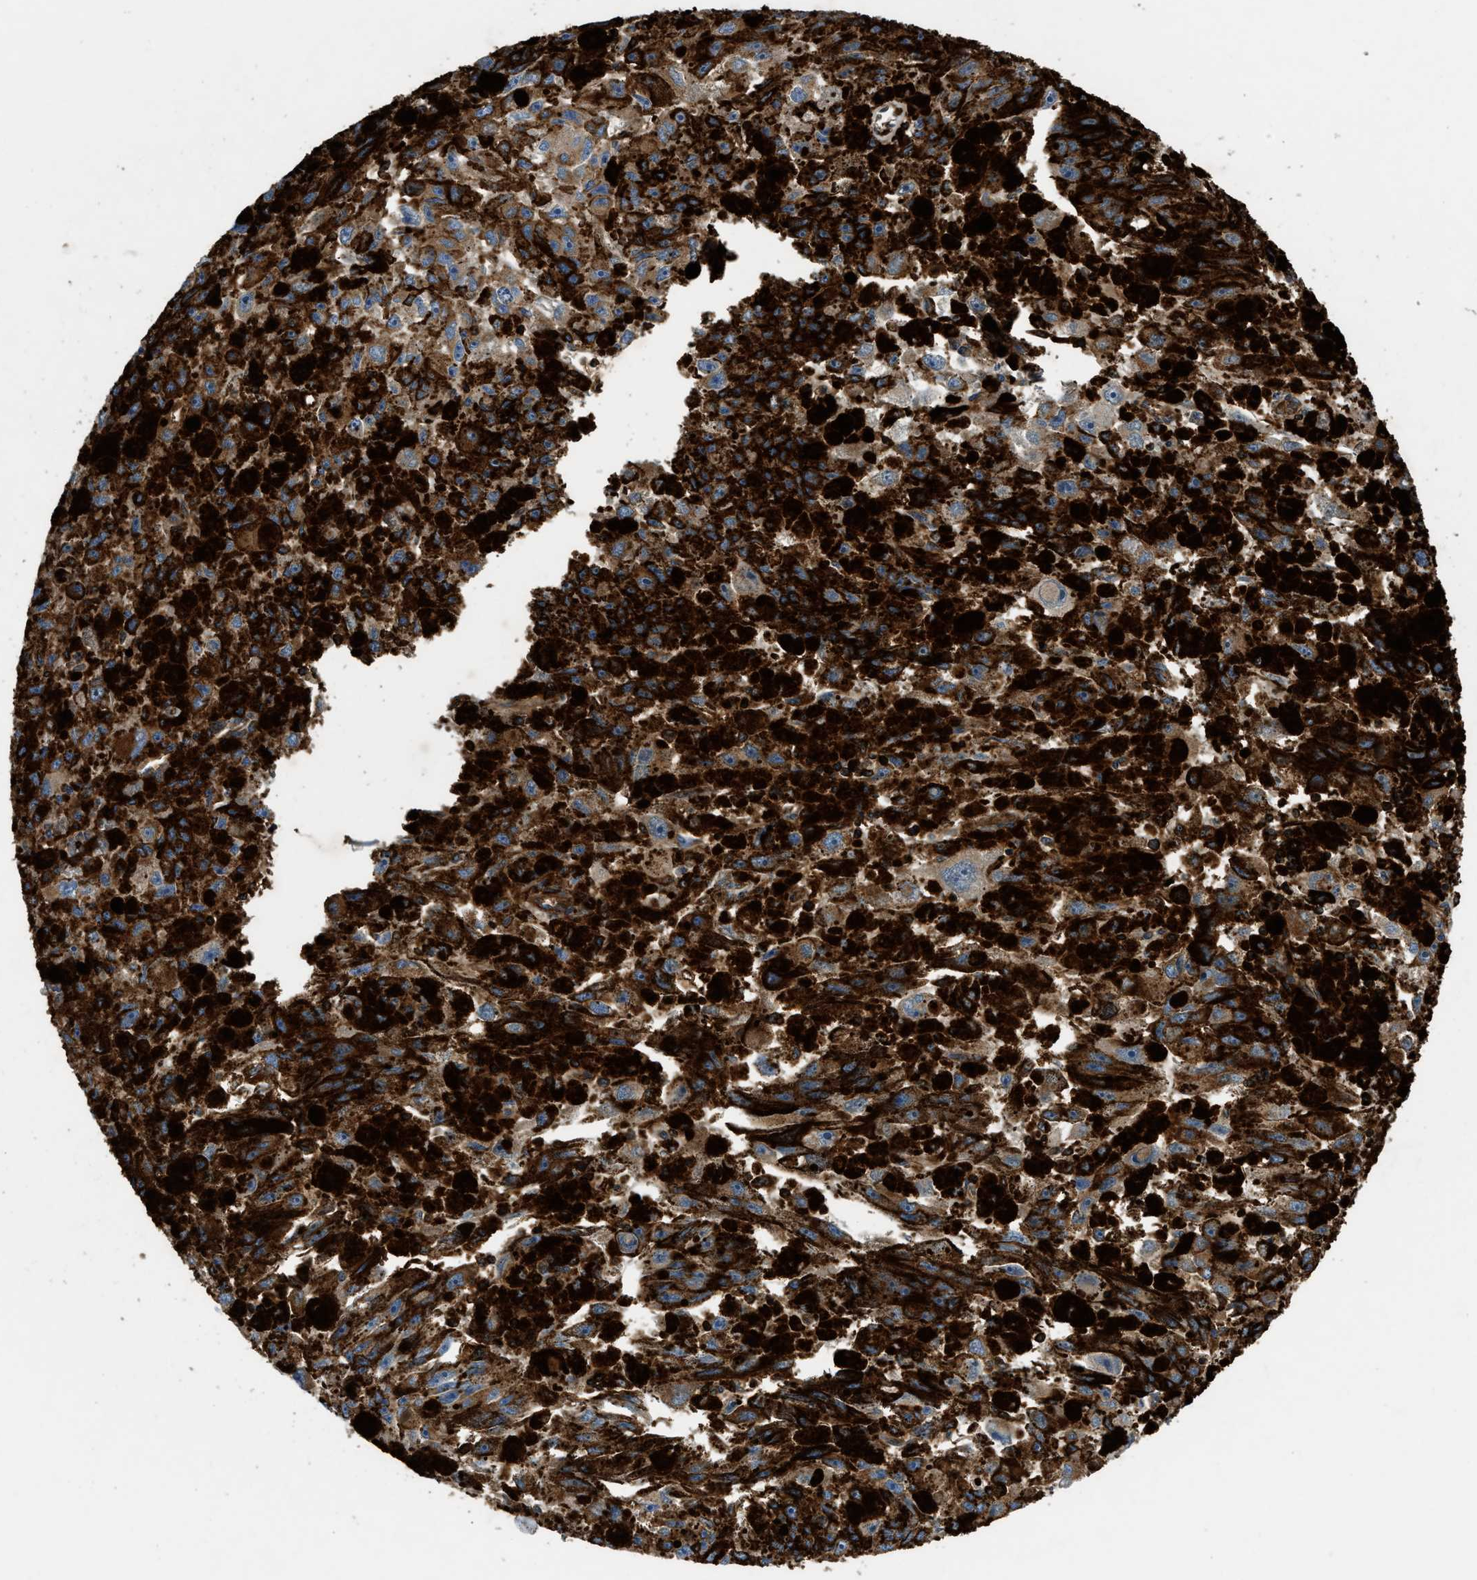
{"staining": {"intensity": "moderate", "quantity": ">75%", "location": "cytoplasmic/membranous"}, "tissue": "melanoma", "cell_type": "Tumor cells", "image_type": "cancer", "snomed": [{"axis": "morphology", "description": "Malignant melanoma, NOS"}, {"axis": "topography", "description": "Skin"}], "caption": "Human malignant melanoma stained with a brown dye shows moderate cytoplasmic/membranous positive staining in approximately >75% of tumor cells.", "gene": "DHODH", "patient": {"sex": "female", "age": 104}}